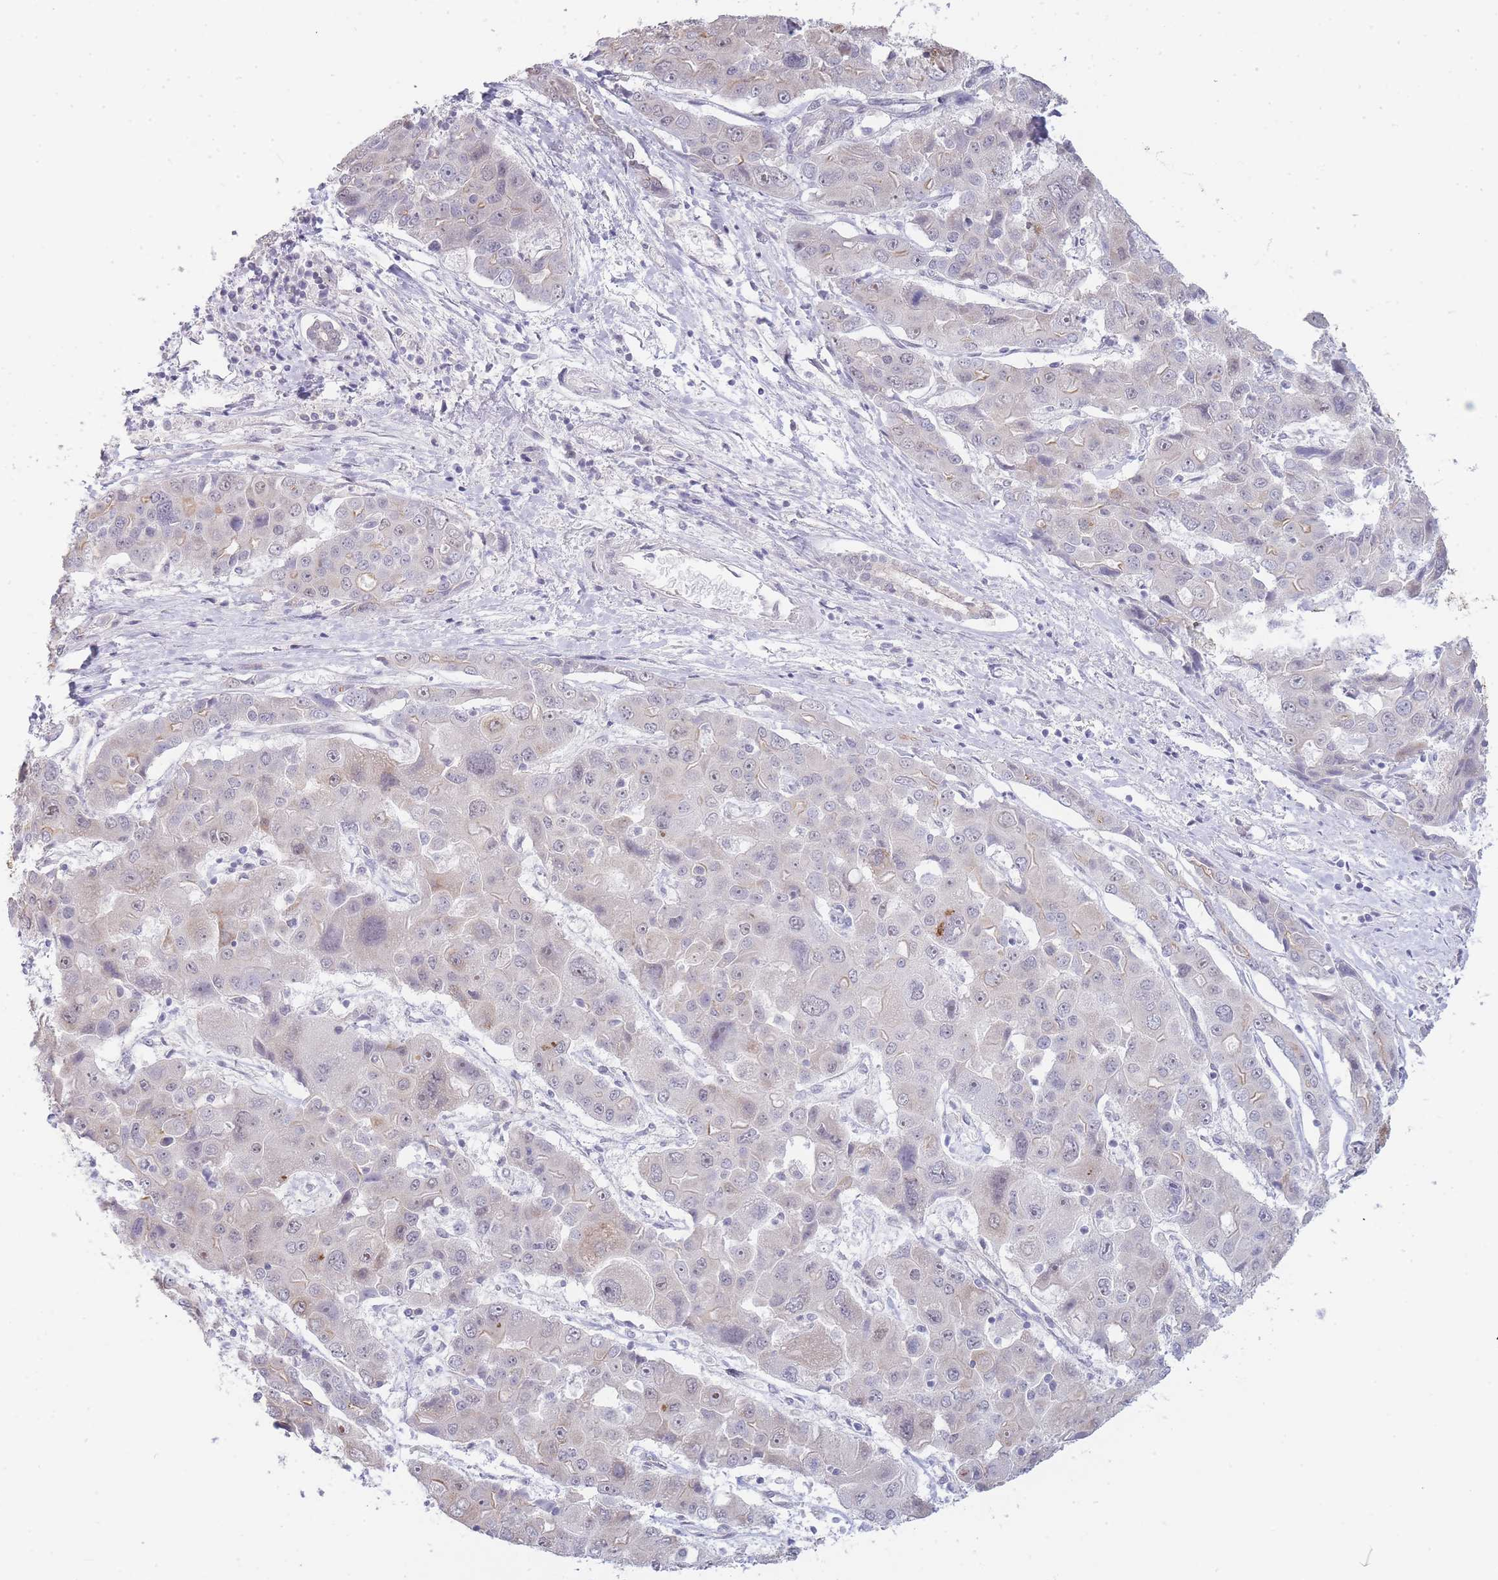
{"staining": {"intensity": "negative", "quantity": "none", "location": "none"}, "tissue": "liver cancer", "cell_type": "Tumor cells", "image_type": "cancer", "snomed": [{"axis": "morphology", "description": "Cholangiocarcinoma"}, {"axis": "topography", "description": "Liver"}], "caption": "The histopathology image displays no staining of tumor cells in cholangiocarcinoma (liver).", "gene": "C19orf25", "patient": {"sex": "male", "age": 67}}